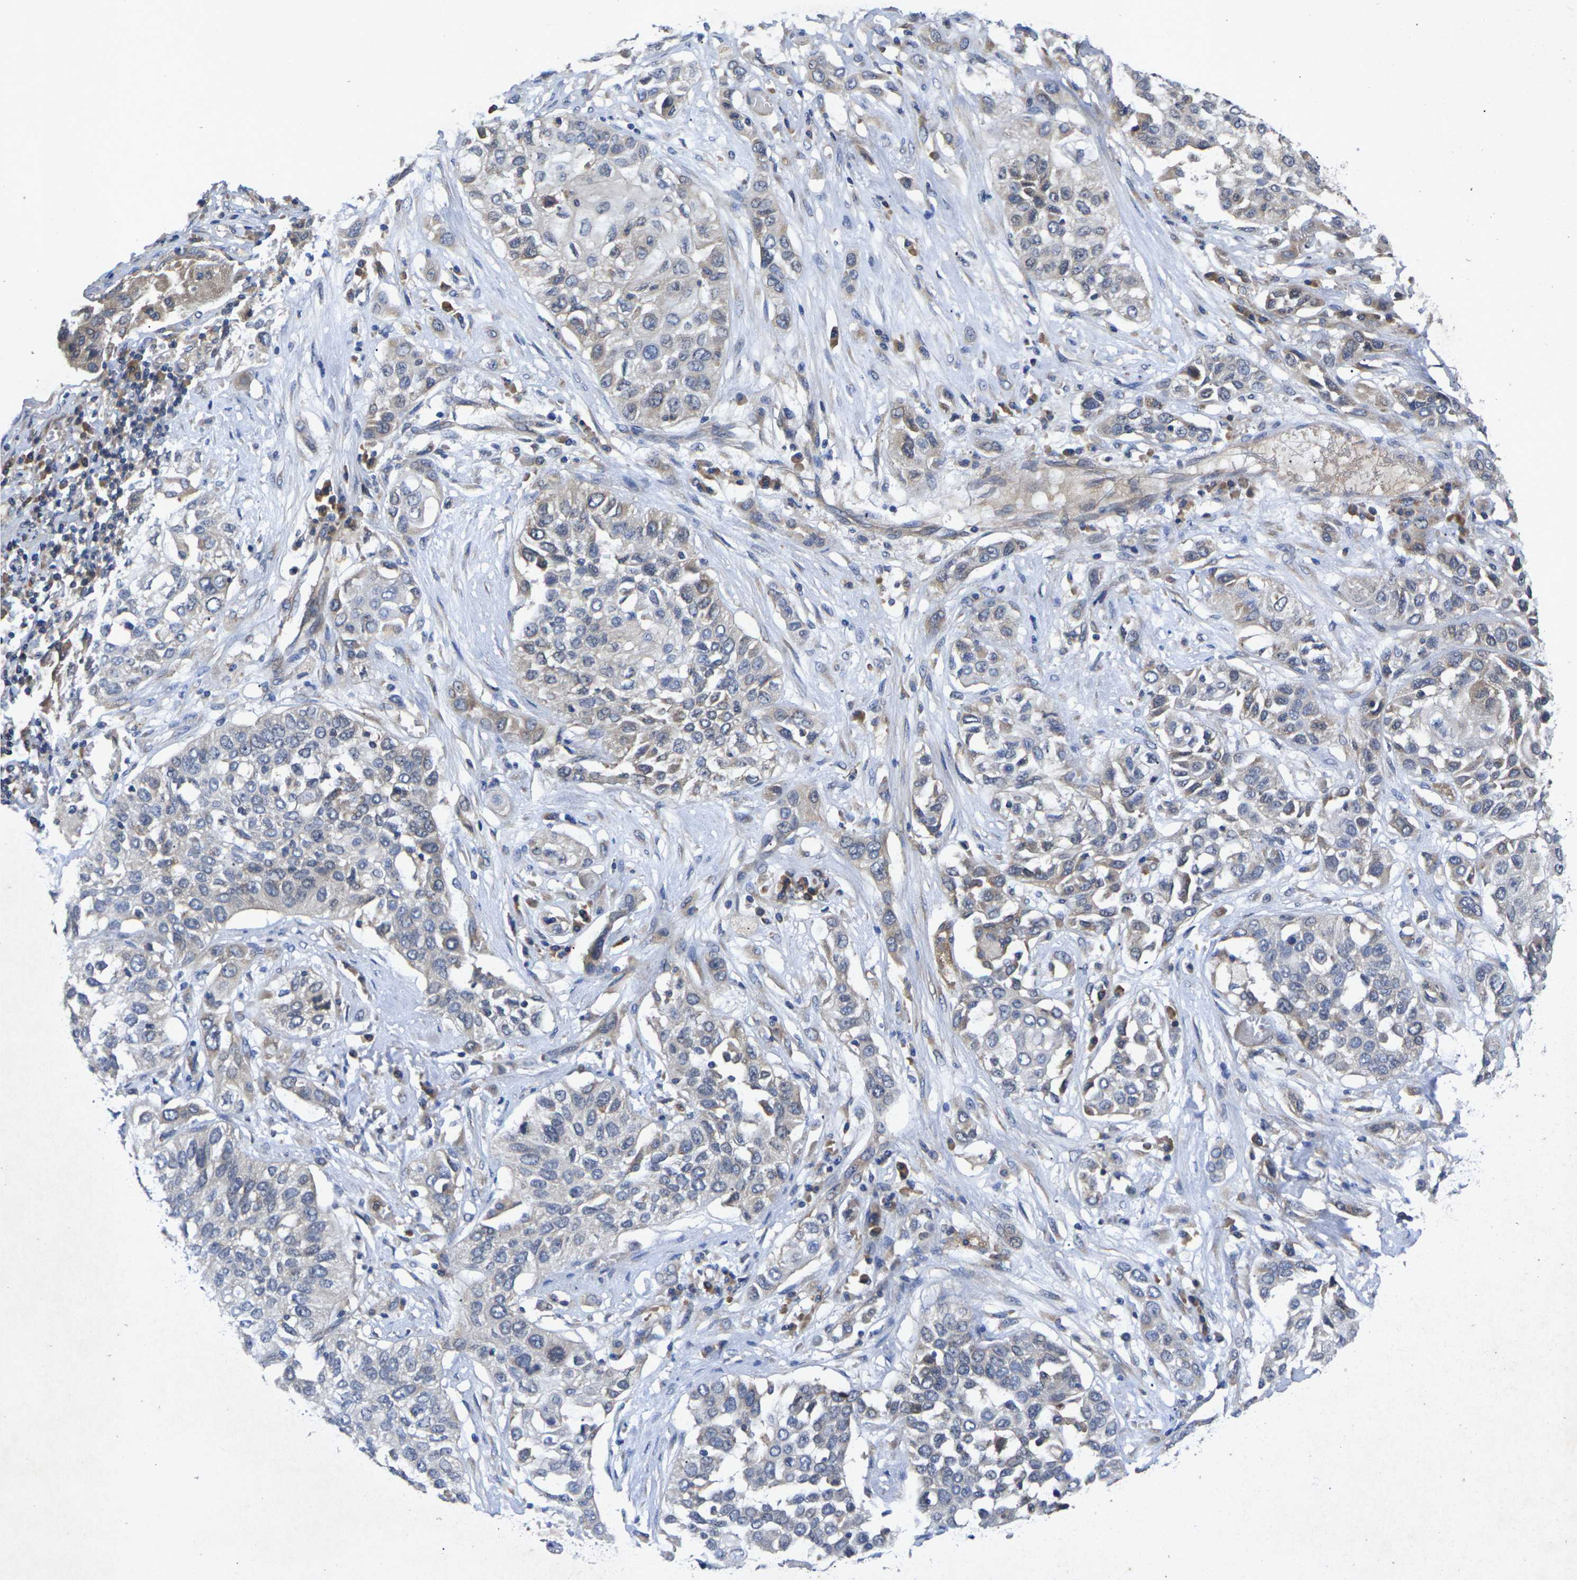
{"staining": {"intensity": "moderate", "quantity": "<25%", "location": "cytoplasmic/membranous"}, "tissue": "lung cancer", "cell_type": "Tumor cells", "image_type": "cancer", "snomed": [{"axis": "morphology", "description": "Squamous cell carcinoma, NOS"}, {"axis": "topography", "description": "Lung"}], "caption": "Immunohistochemistry (IHC) image of human lung cancer stained for a protein (brown), which shows low levels of moderate cytoplasmic/membranous positivity in about <25% of tumor cells.", "gene": "KIF1B", "patient": {"sex": "male", "age": 71}}